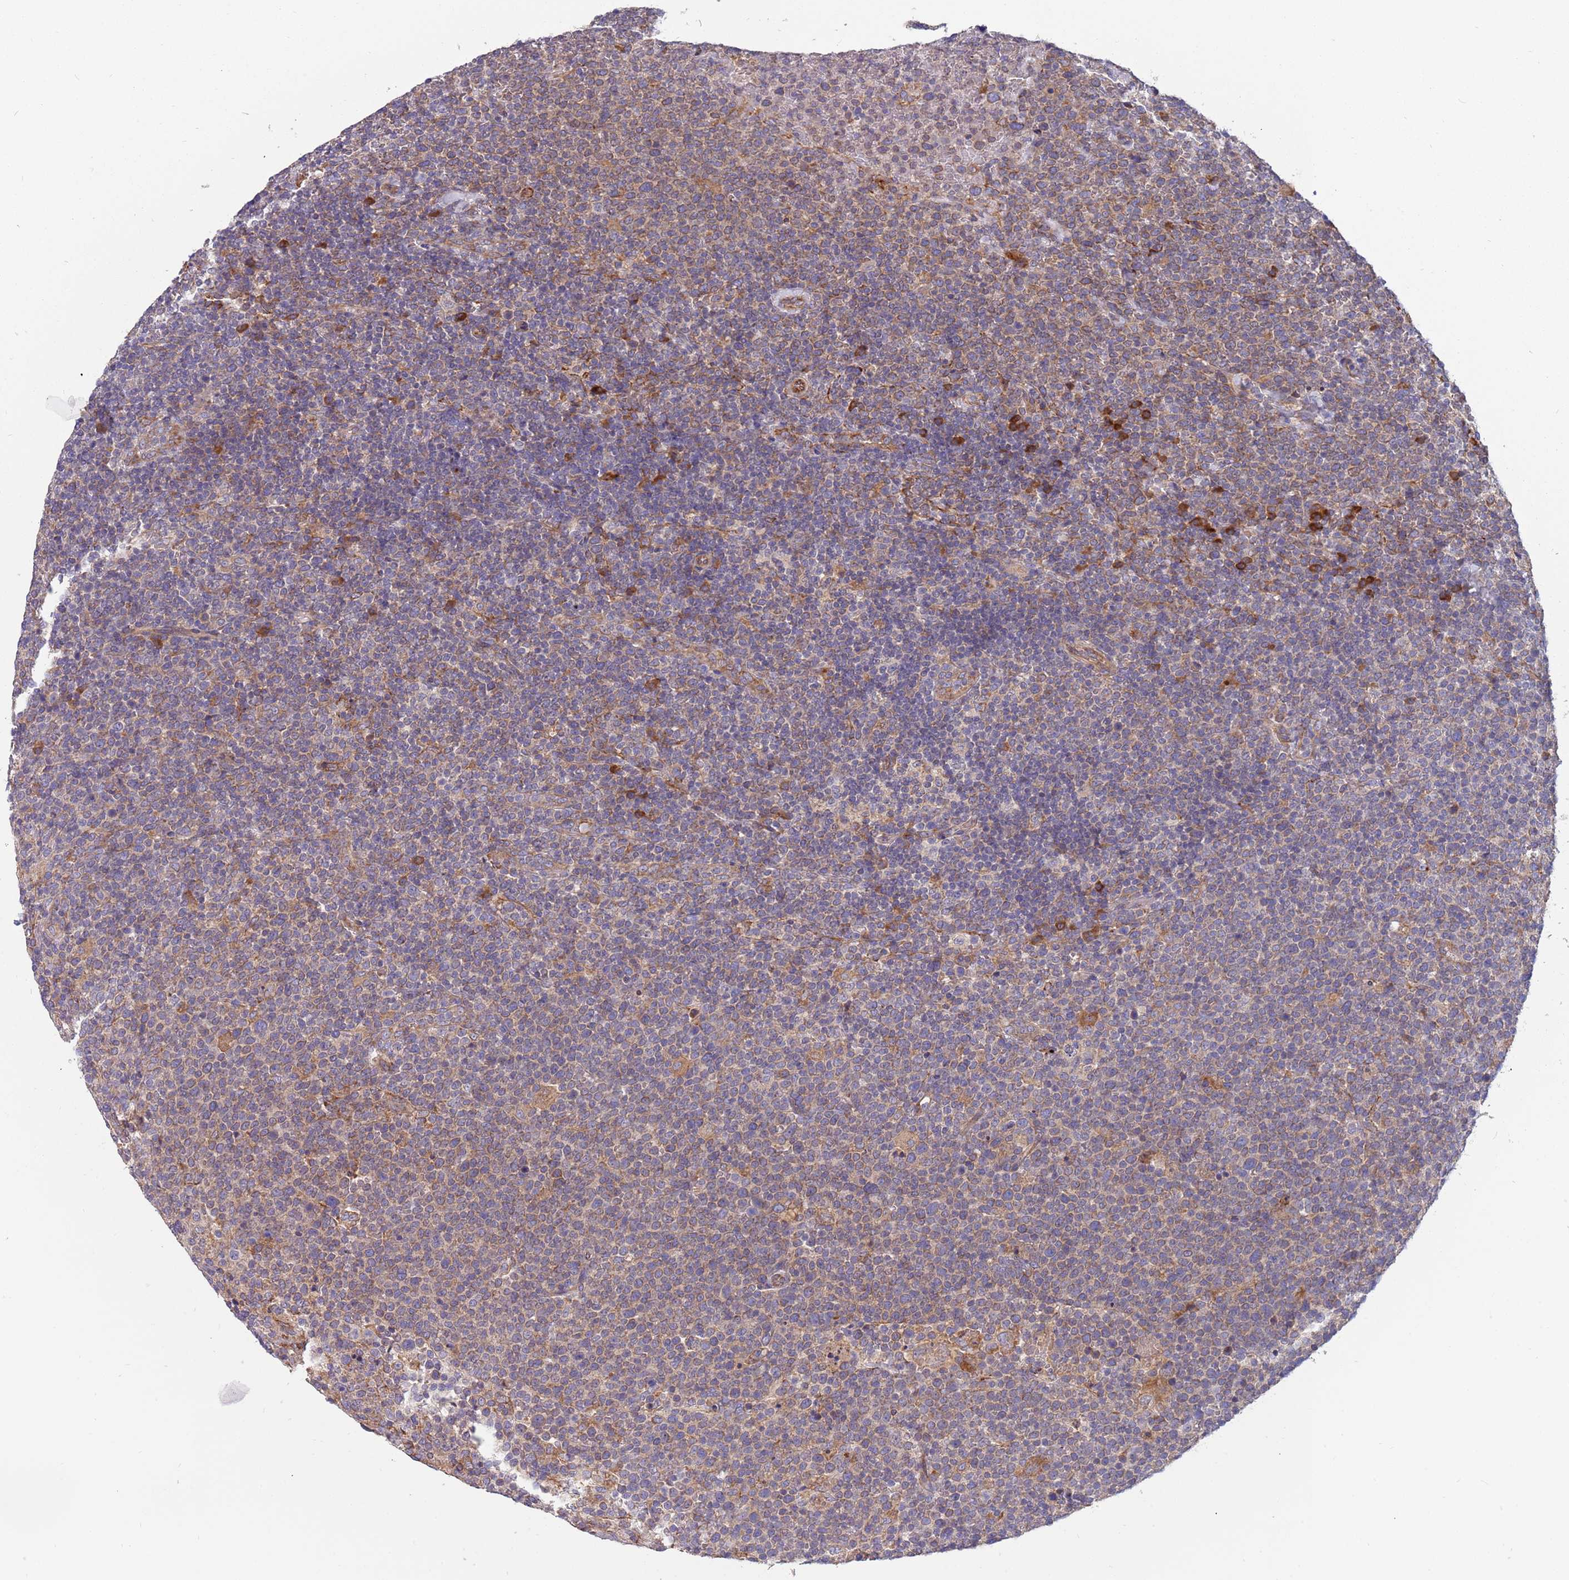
{"staining": {"intensity": "weak", "quantity": "<25%", "location": "cytoplasmic/membranous"}, "tissue": "lymphoma", "cell_type": "Tumor cells", "image_type": "cancer", "snomed": [{"axis": "morphology", "description": "Malignant lymphoma, non-Hodgkin's type, High grade"}, {"axis": "topography", "description": "Lymph node"}], "caption": "Tumor cells are negative for protein expression in human malignant lymphoma, non-Hodgkin's type (high-grade).", "gene": "ARMCX6", "patient": {"sex": "male", "age": 61}}